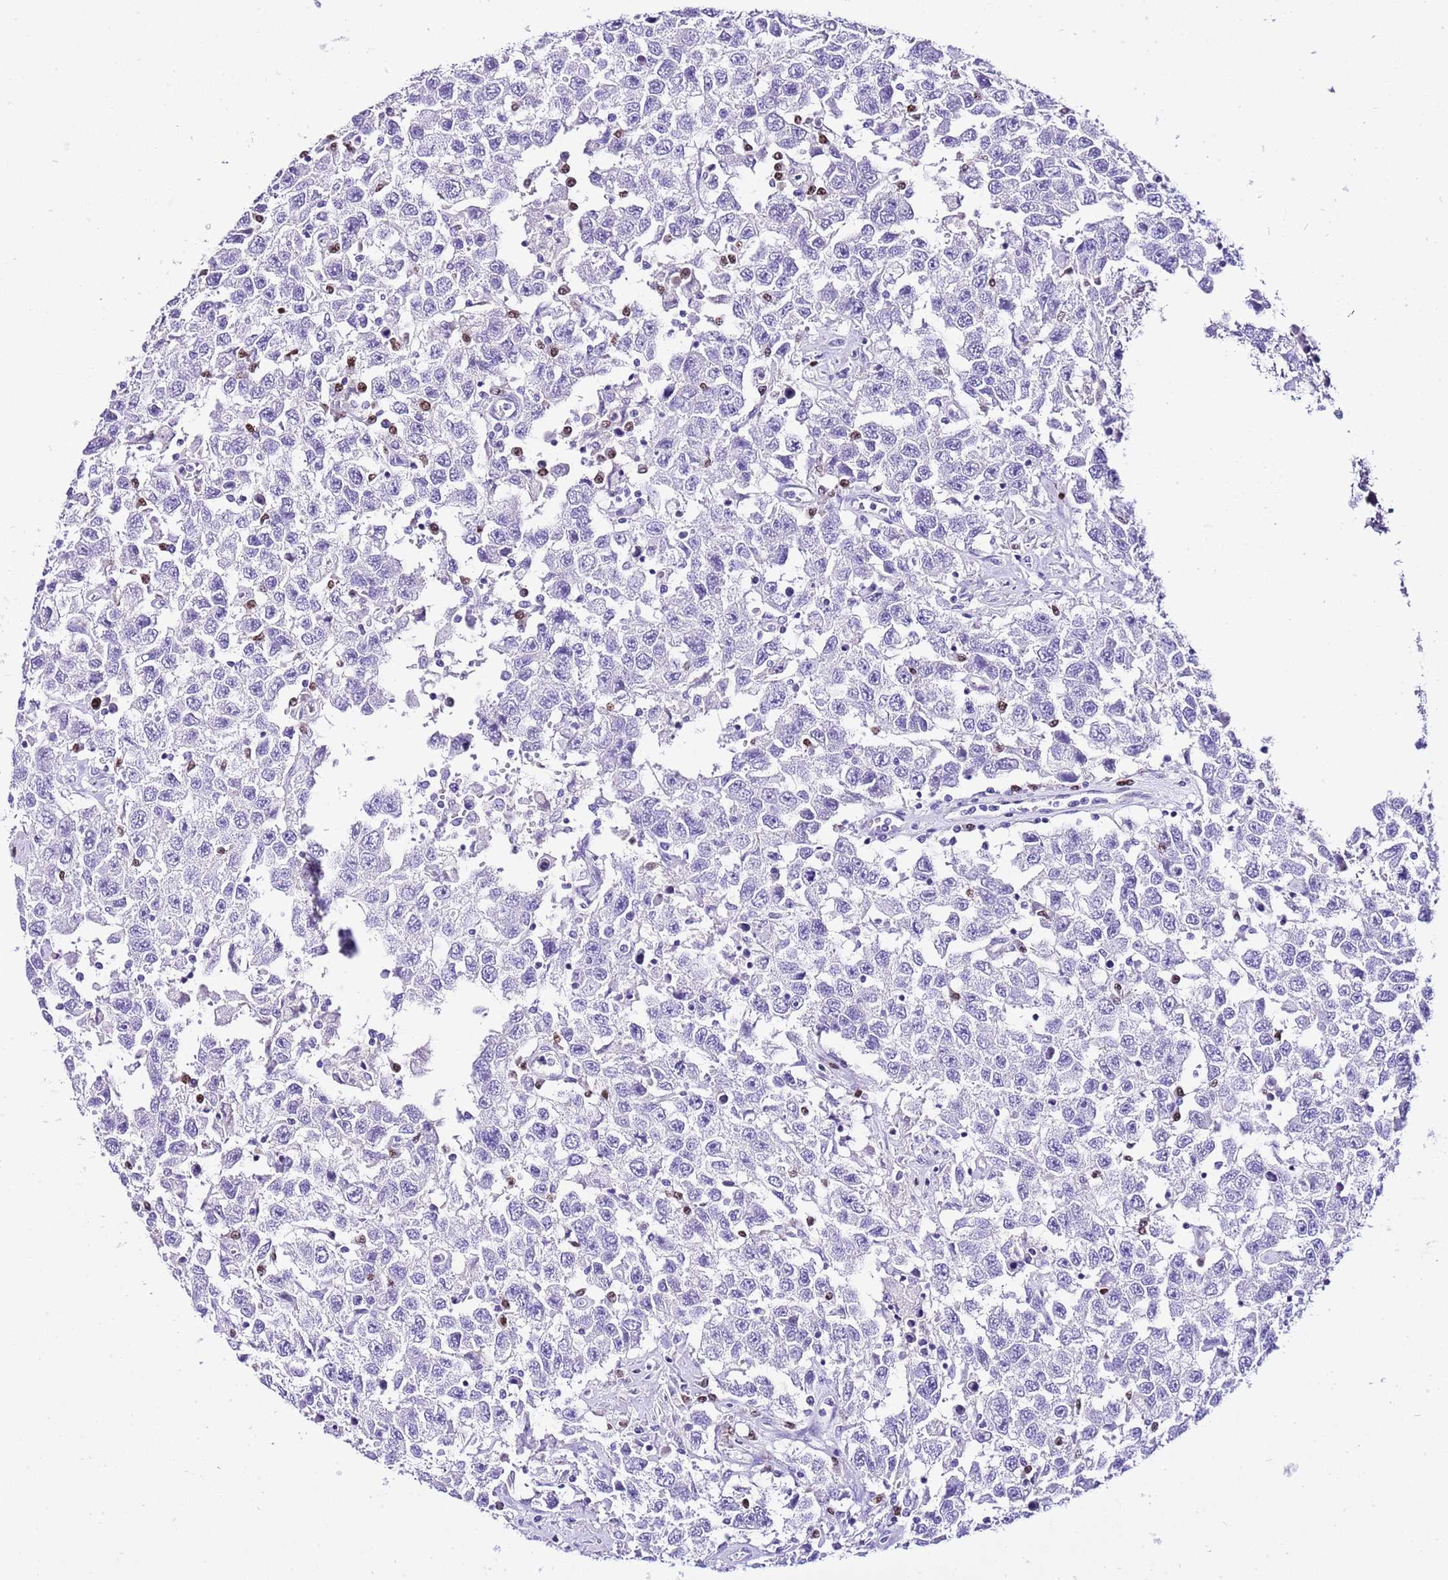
{"staining": {"intensity": "negative", "quantity": "none", "location": "none"}, "tissue": "testis cancer", "cell_type": "Tumor cells", "image_type": "cancer", "snomed": [{"axis": "morphology", "description": "Seminoma, NOS"}, {"axis": "topography", "description": "Testis"}], "caption": "Testis cancer (seminoma) was stained to show a protein in brown. There is no significant expression in tumor cells.", "gene": "BHLHA15", "patient": {"sex": "male", "age": 41}}